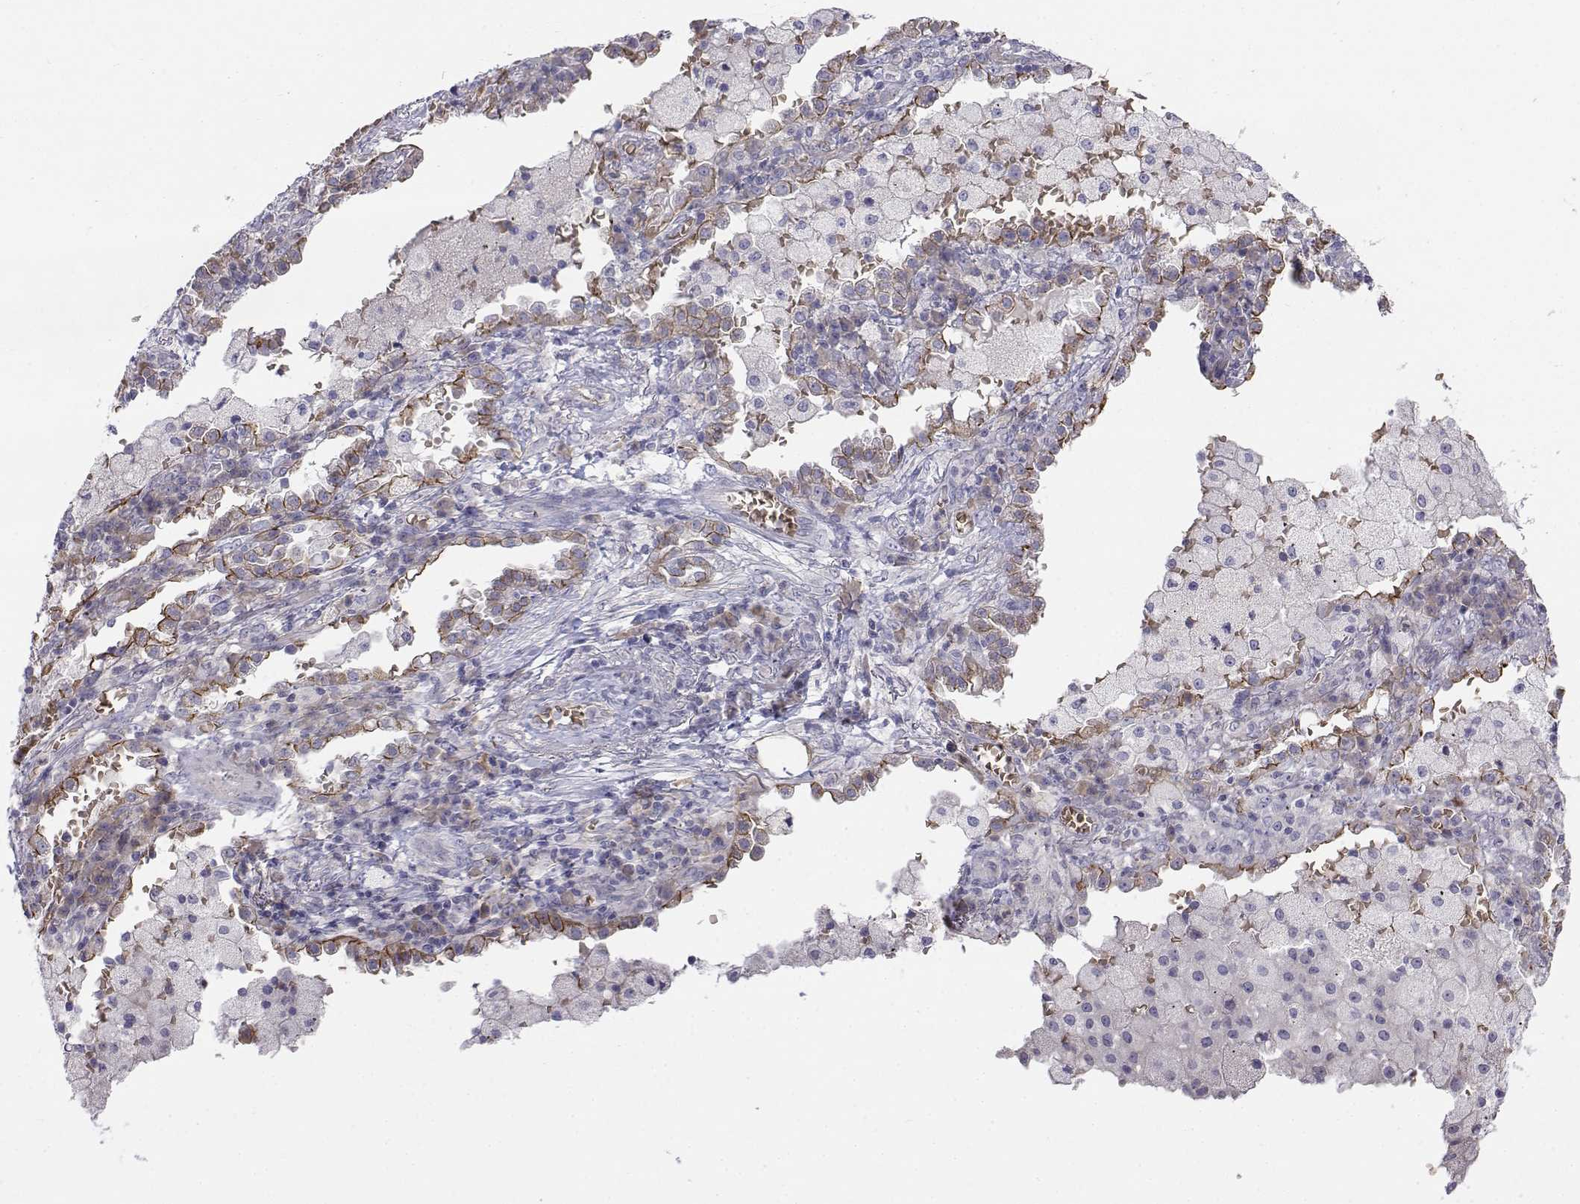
{"staining": {"intensity": "moderate", "quantity": "25%-75%", "location": "cytoplasmic/membranous"}, "tissue": "lung cancer", "cell_type": "Tumor cells", "image_type": "cancer", "snomed": [{"axis": "morphology", "description": "Adenocarcinoma, NOS"}, {"axis": "topography", "description": "Lung"}], "caption": "This photomicrograph displays immunohistochemistry staining of lung cancer, with medium moderate cytoplasmic/membranous positivity in approximately 25%-75% of tumor cells.", "gene": "CADM1", "patient": {"sex": "male", "age": 57}}